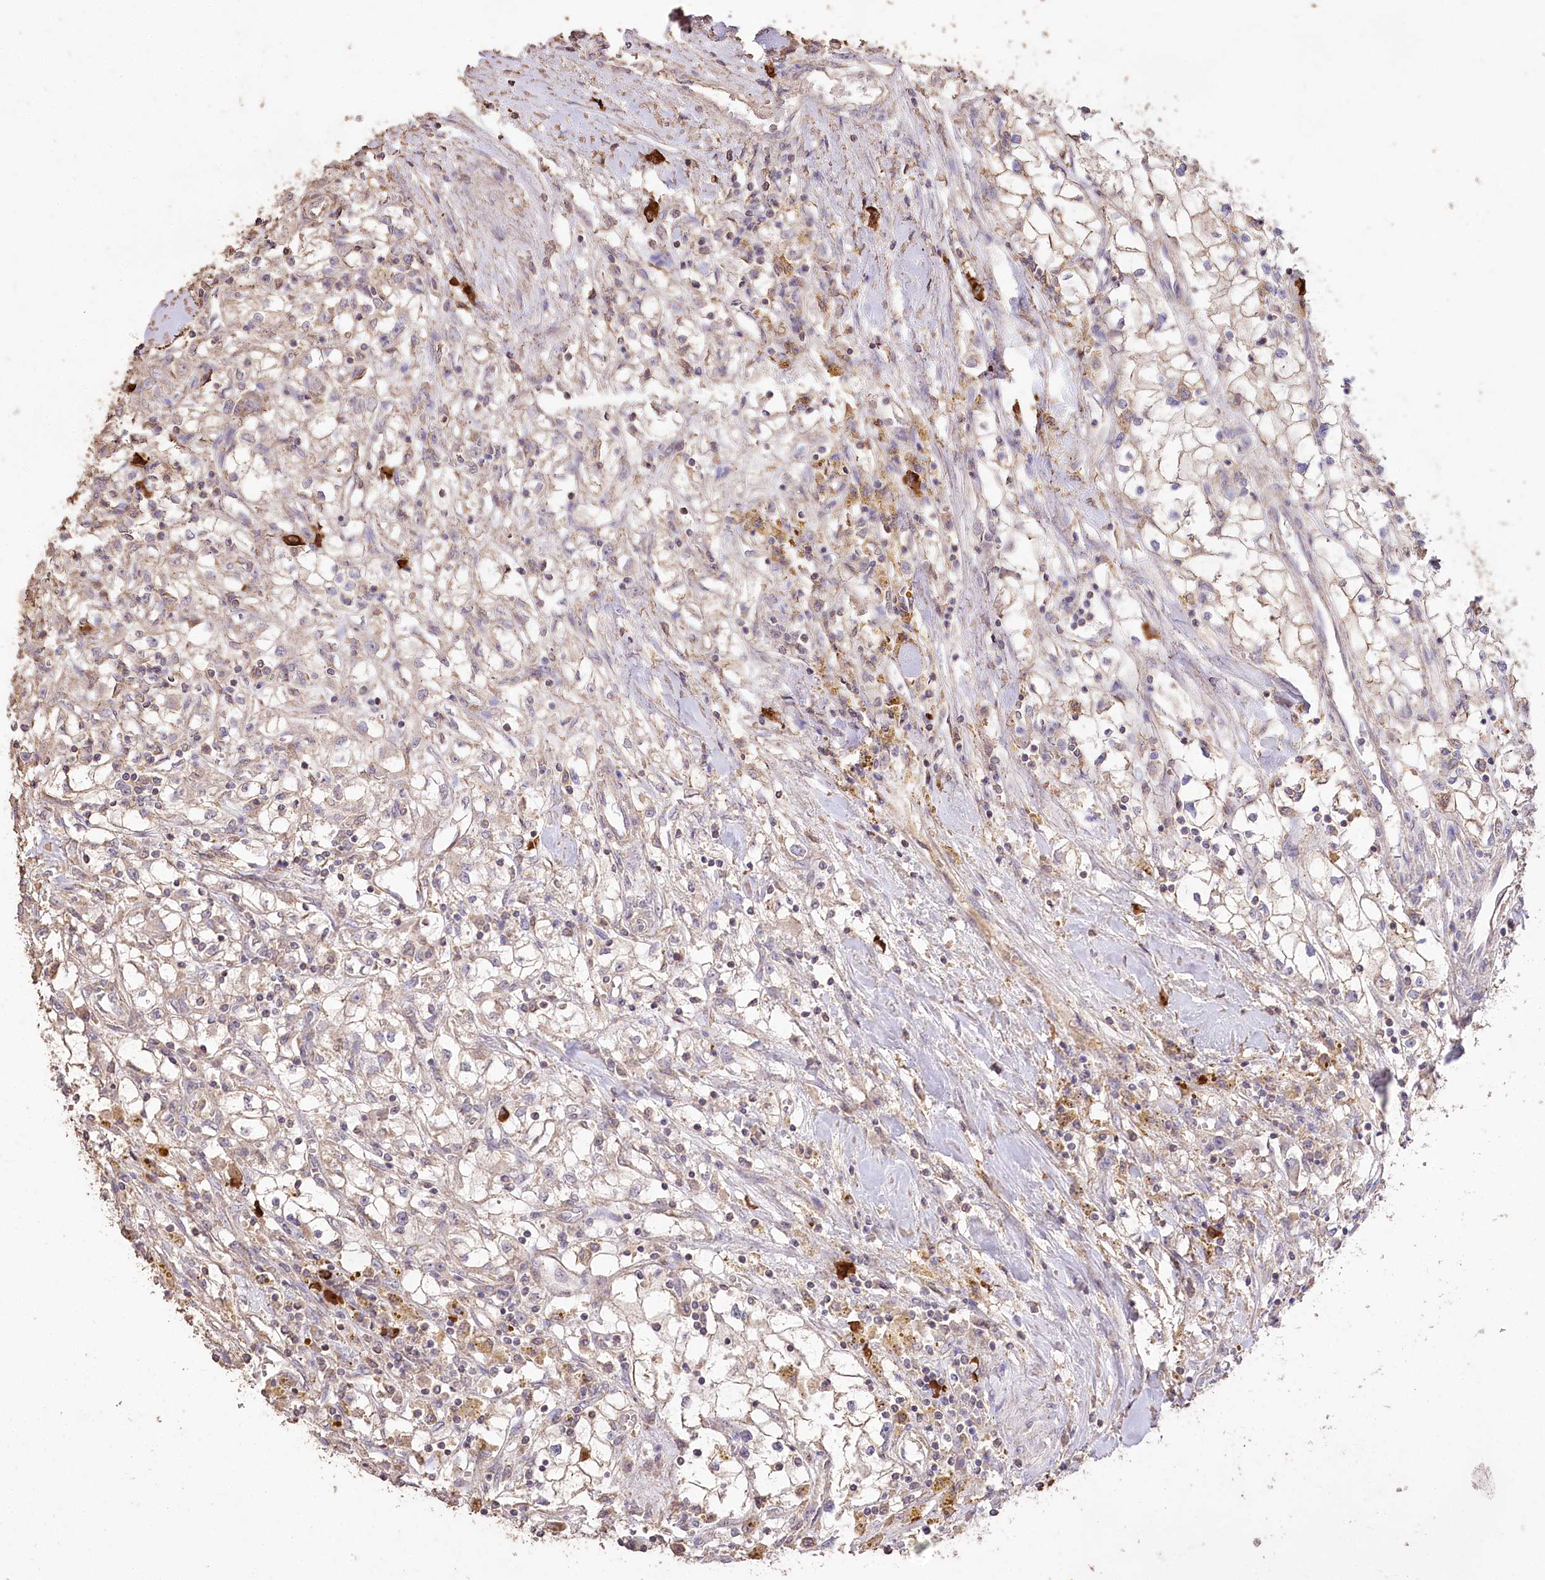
{"staining": {"intensity": "negative", "quantity": "none", "location": "none"}, "tissue": "renal cancer", "cell_type": "Tumor cells", "image_type": "cancer", "snomed": [{"axis": "morphology", "description": "Adenocarcinoma, NOS"}, {"axis": "topography", "description": "Kidney"}], "caption": "DAB (3,3'-diaminobenzidine) immunohistochemical staining of adenocarcinoma (renal) exhibits no significant staining in tumor cells. Nuclei are stained in blue.", "gene": "IREB2", "patient": {"sex": "male", "age": 56}}